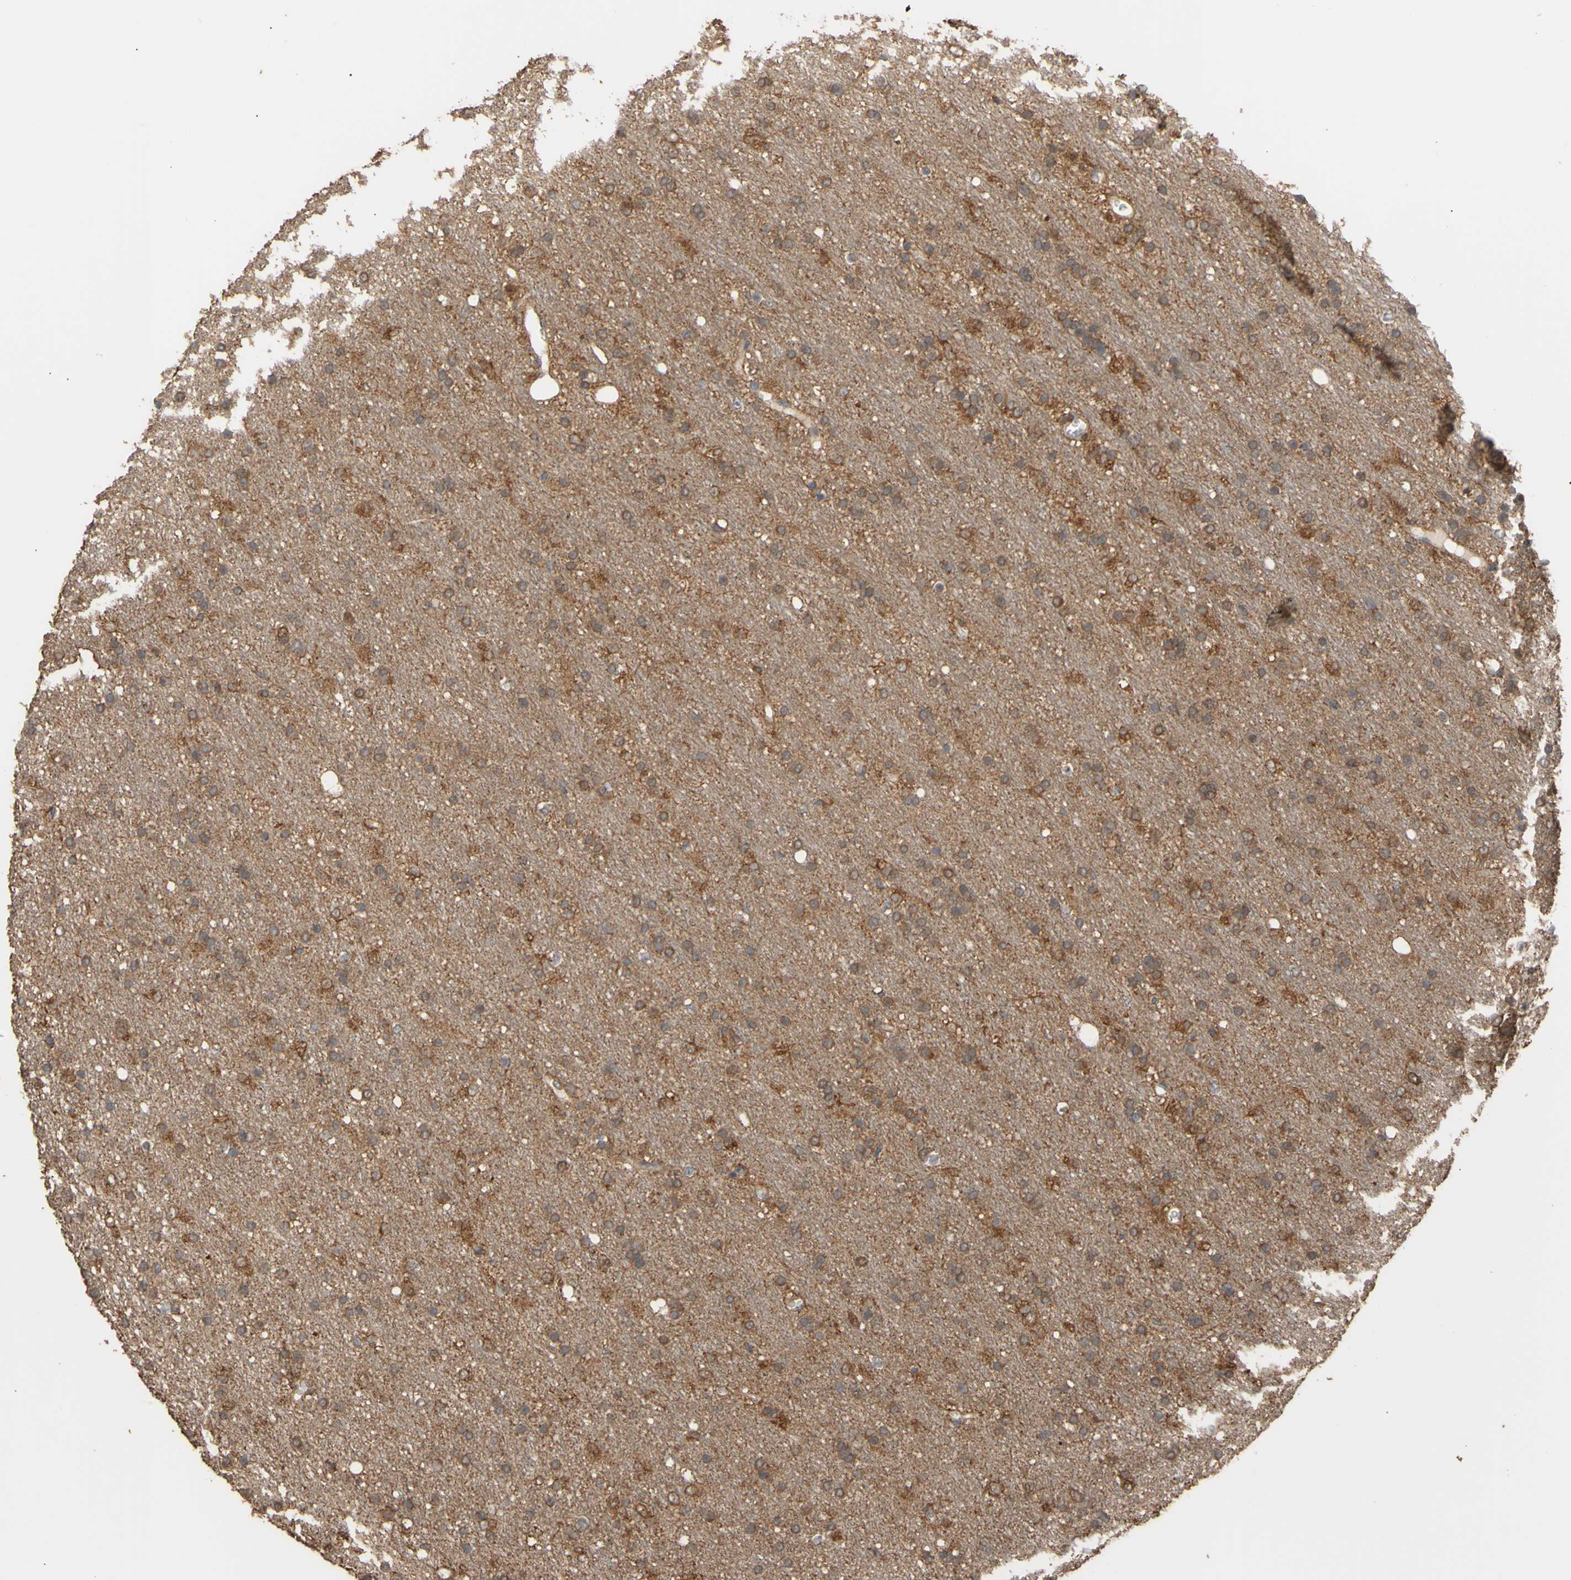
{"staining": {"intensity": "moderate", "quantity": ">75%", "location": "cytoplasmic/membranous"}, "tissue": "glioma", "cell_type": "Tumor cells", "image_type": "cancer", "snomed": [{"axis": "morphology", "description": "Glioma, malignant, Low grade"}, {"axis": "topography", "description": "Brain"}], "caption": "Protein staining displays moderate cytoplasmic/membranous positivity in approximately >75% of tumor cells in glioma.", "gene": "ALDH9A1", "patient": {"sex": "male", "age": 77}}